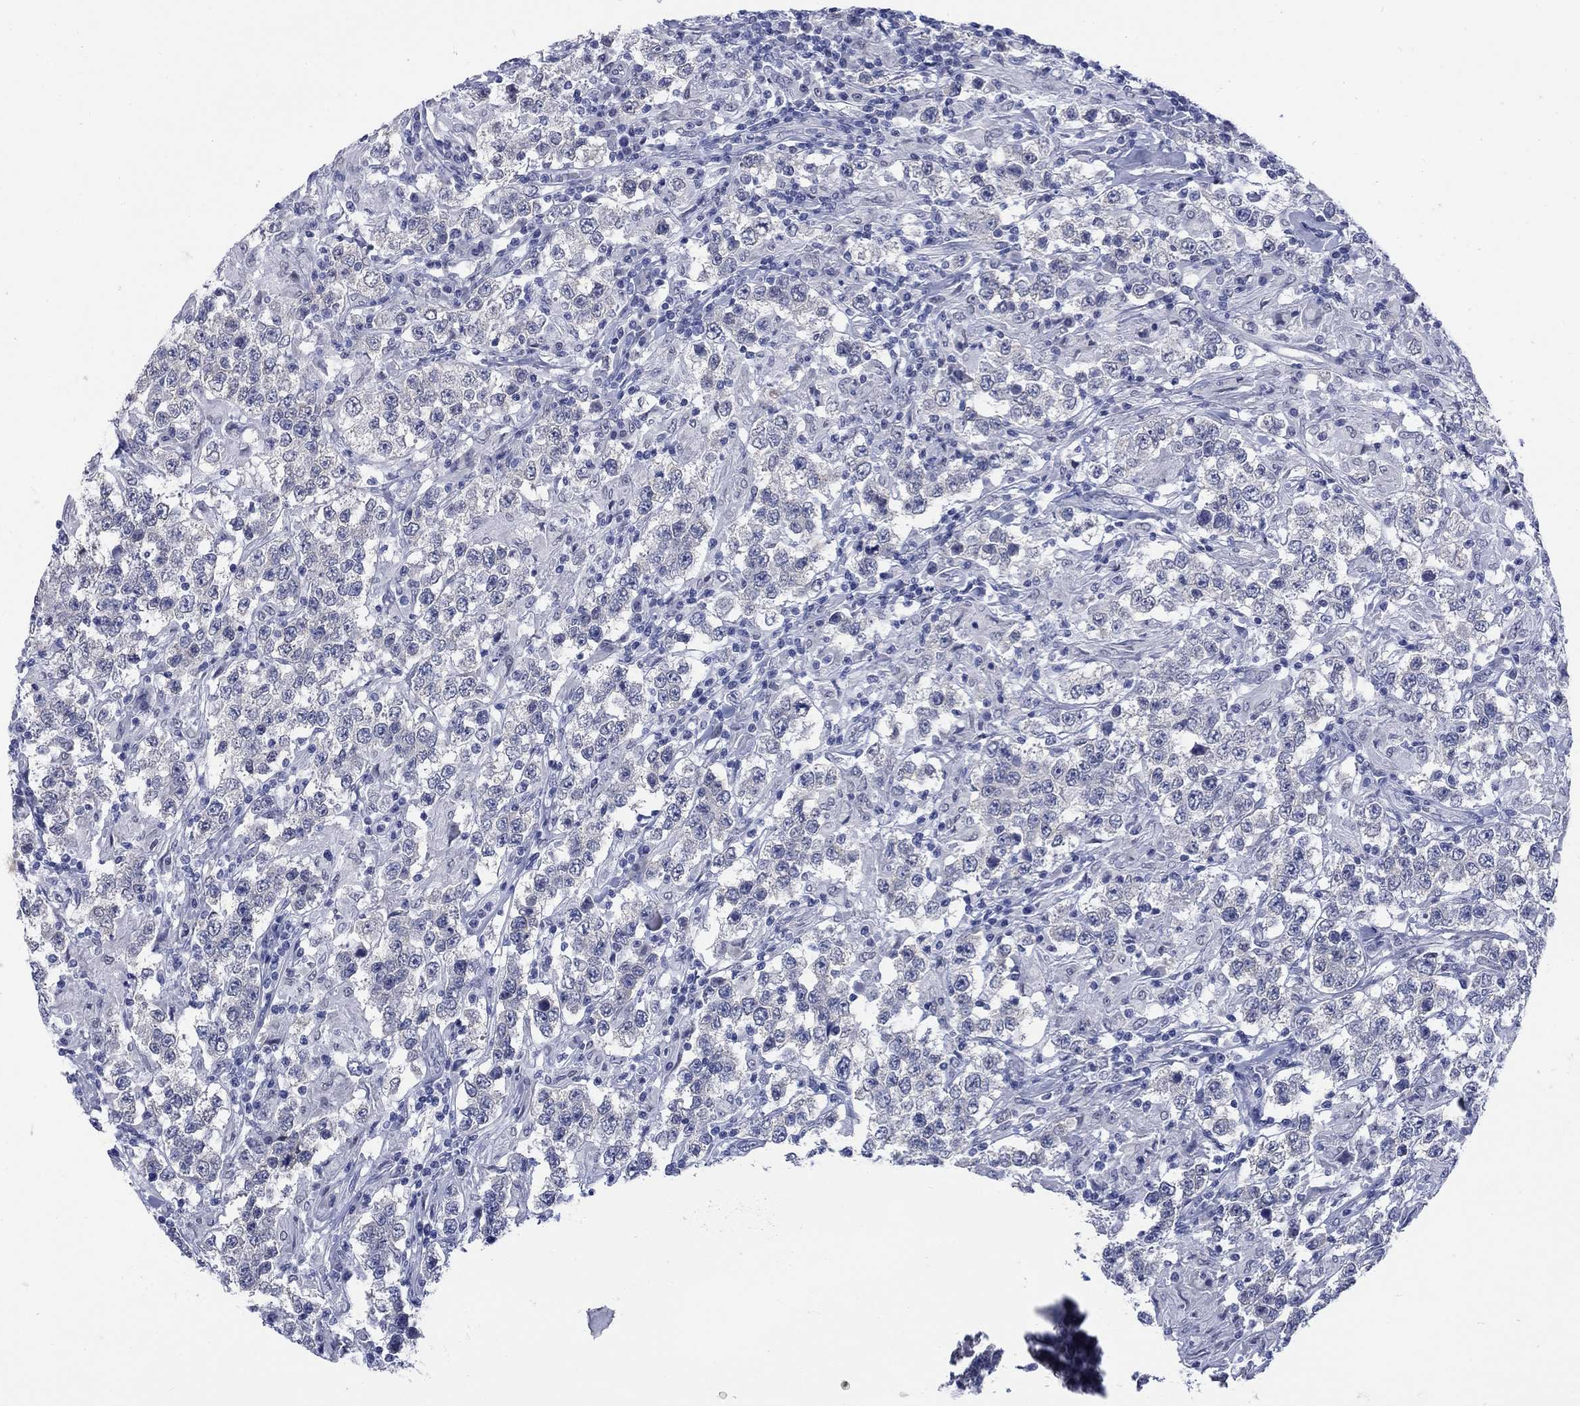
{"staining": {"intensity": "negative", "quantity": "none", "location": "none"}, "tissue": "testis cancer", "cell_type": "Tumor cells", "image_type": "cancer", "snomed": [{"axis": "morphology", "description": "Seminoma, NOS"}, {"axis": "morphology", "description": "Carcinoma, Embryonal, NOS"}, {"axis": "topography", "description": "Testis"}], "caption": "This is an IHC histopathology image of human testis cancer. There is no positivity in tumor cells.", "gene": "ECEL1", "patient": {"sex": "male", "age": 41}}